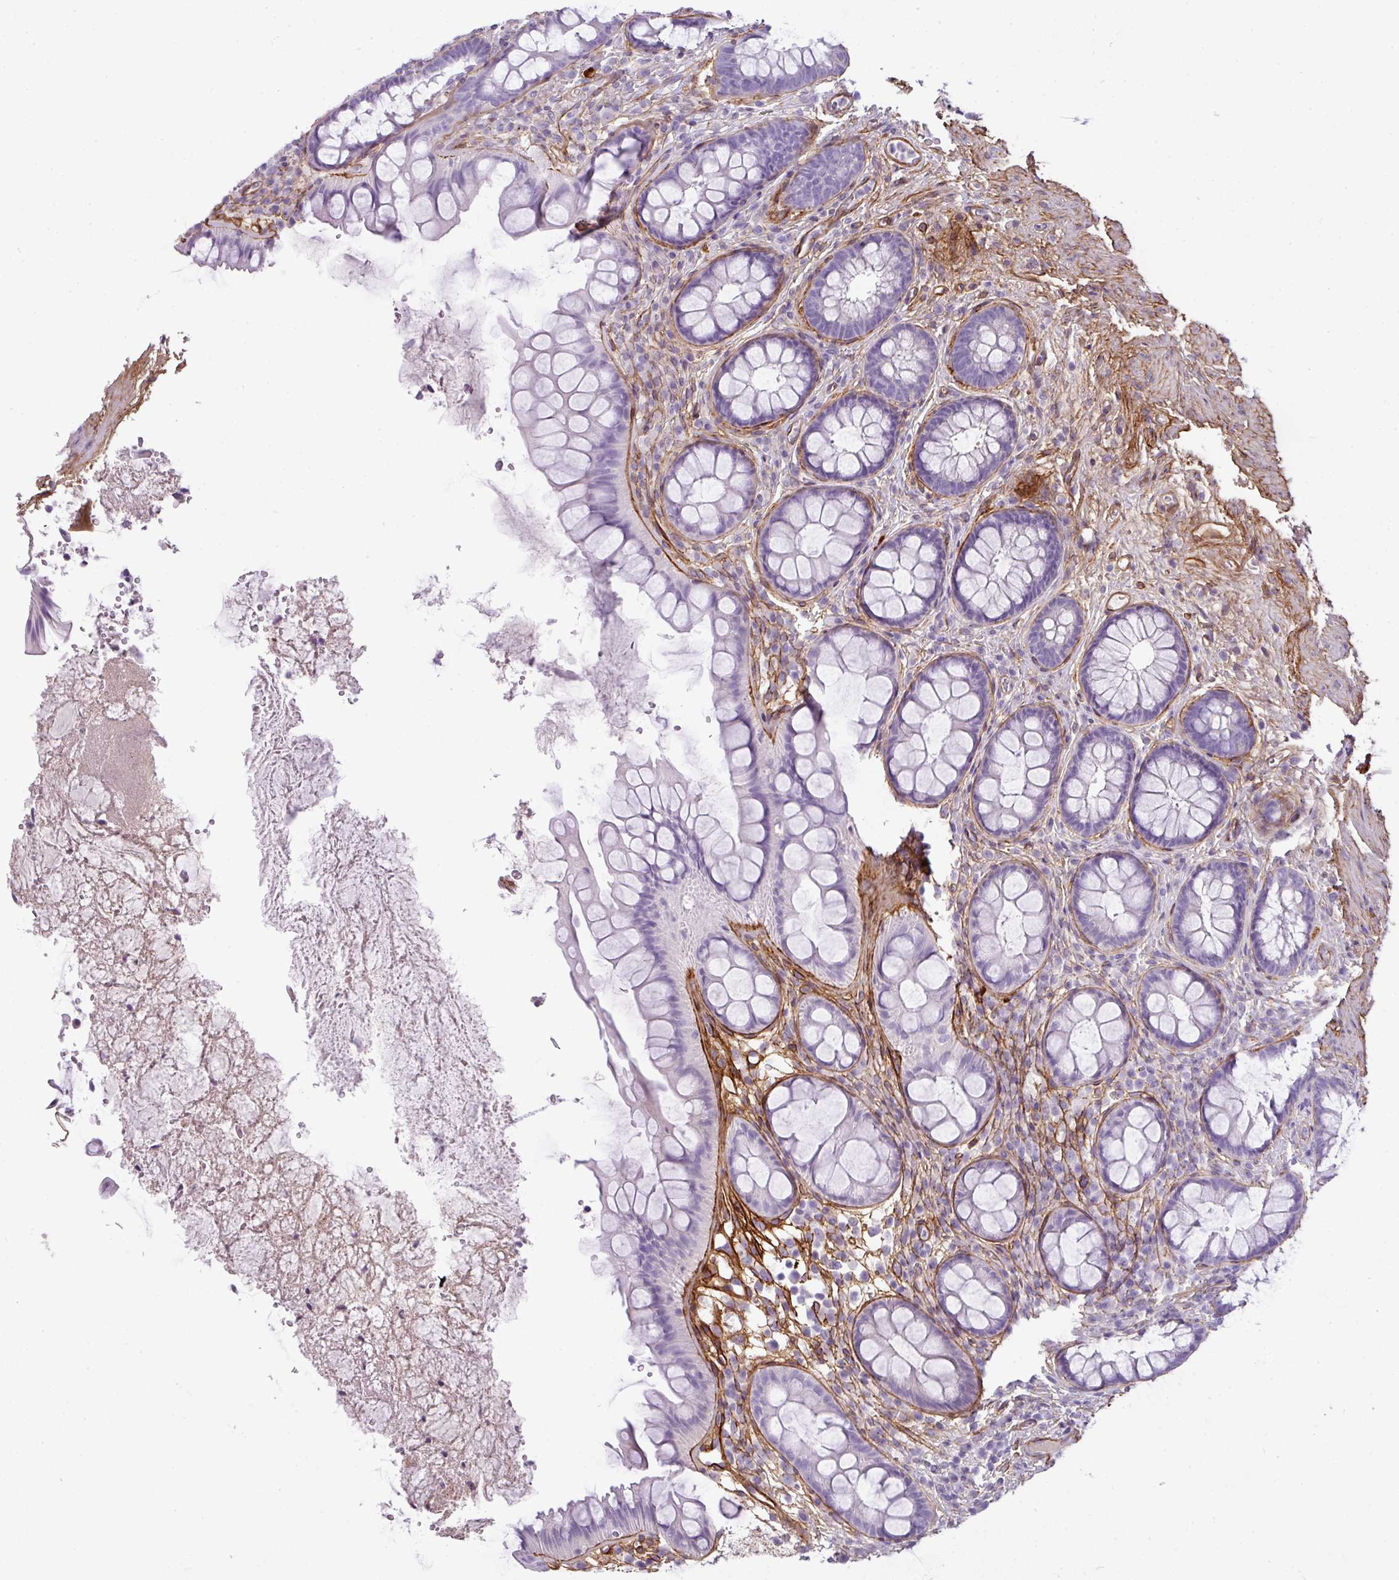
{"staining": {"intensity": "negative", "quantity": "none", "location": "none"}, "tissue": "rectum", "cell_type": "Glandular cells", "image_type": "normal", "snomed": [{"axis": "morphology", "description": "Normal tissue, NOS"}, {"axis": "topography", "description": "Rectum"}, {"axis": "topography", "description": "Peripheral nerve tissue"}], "caption": "DAB (3,3'-diaminobenzidine) immunohistochemical staining of unremarkable human rectum shows no significant positivity in glandular cells. (DAB IHC visualized using brightfield microscopy, high magnification).", "gene": "PARD6G", "patient": {"sex": "female", "age": 69}}